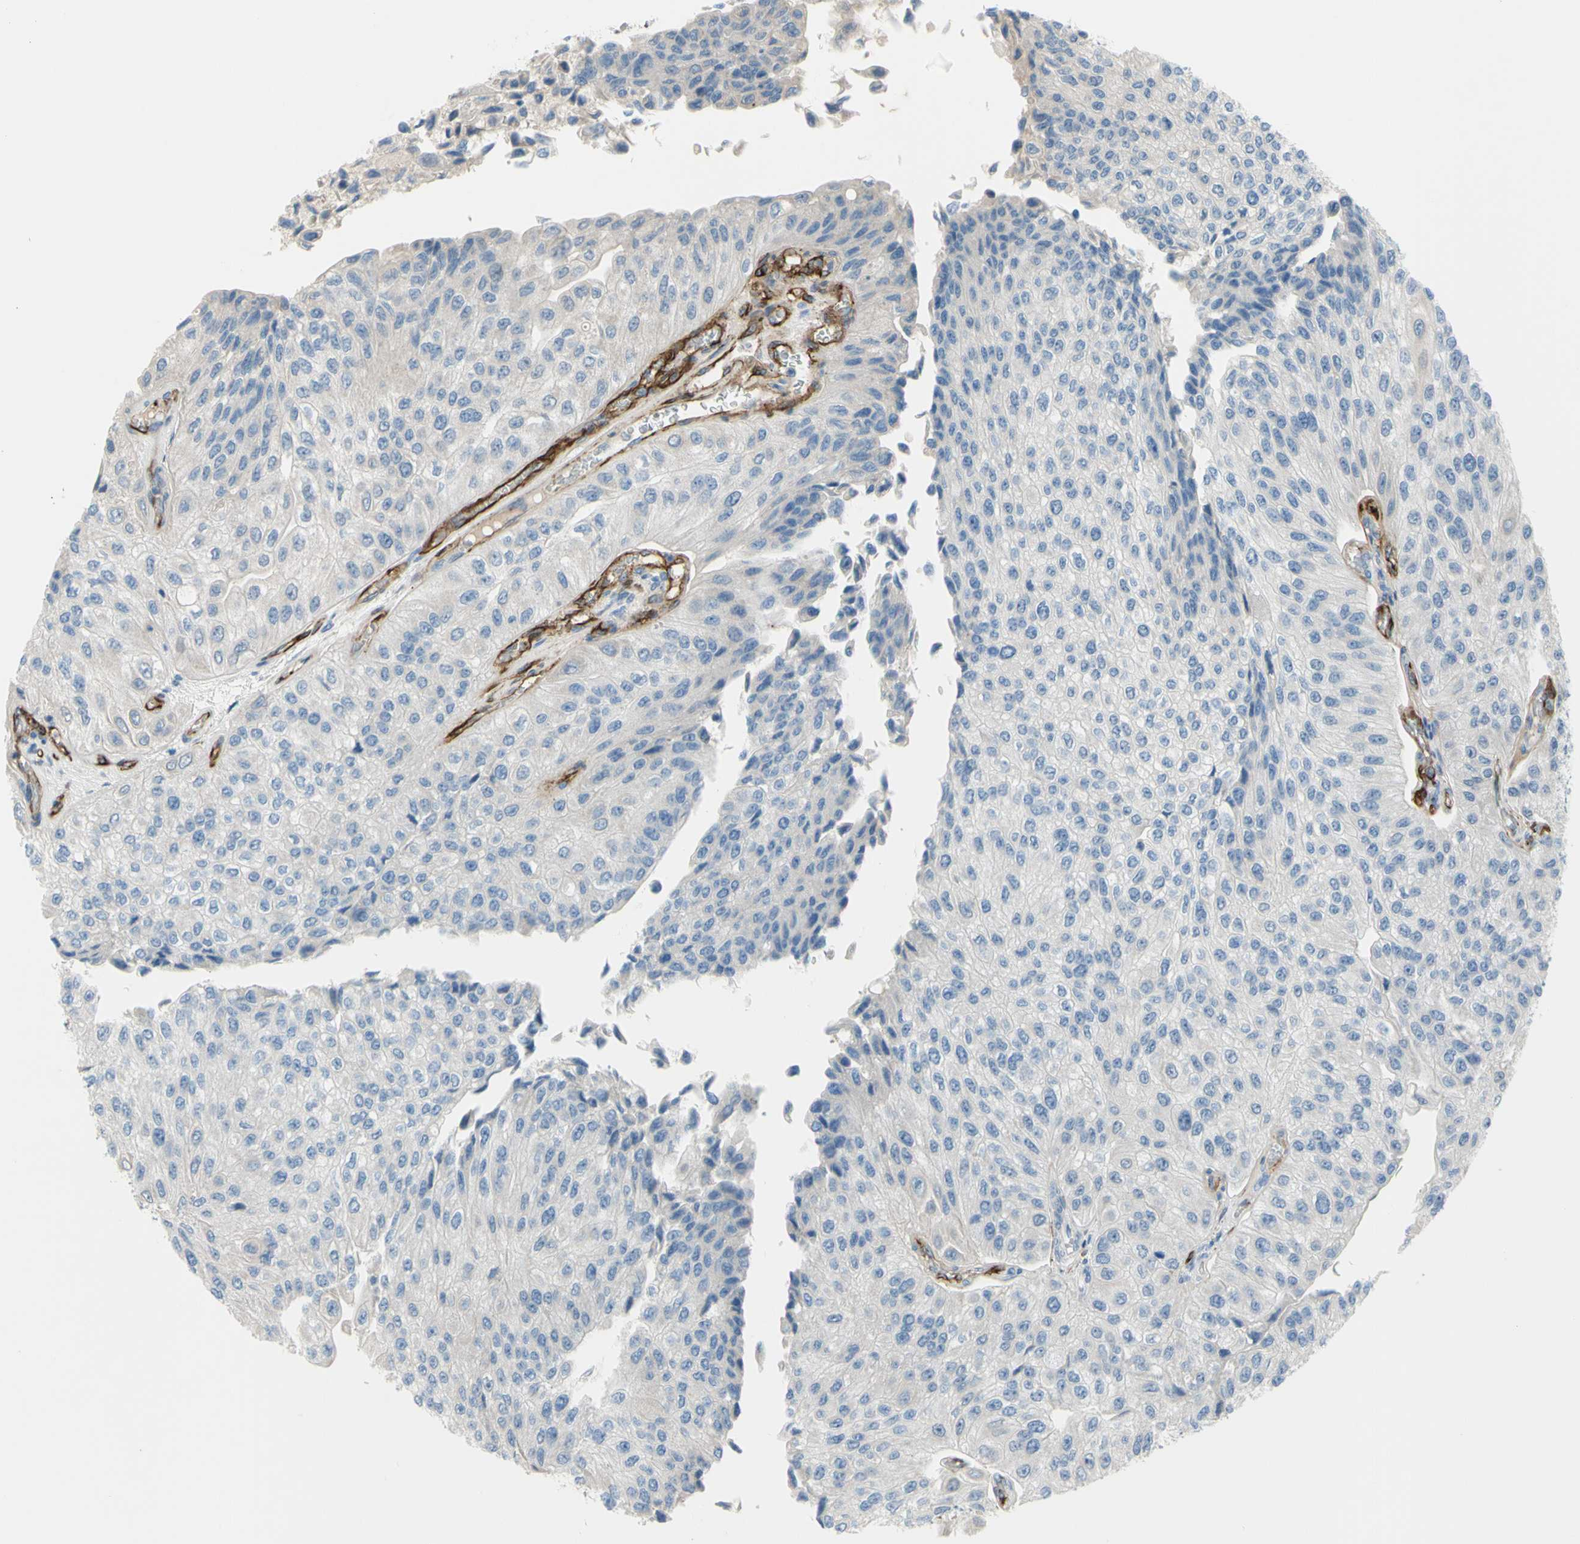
{"staining": {"intensity": "negative", "quantity": "none", "location": "none"}, "tissue": "urothelial cancer", "cell_type": "Tumor cells", "image_type": "cancer", "snomed": [{"axis": "morphology", "description": "Urothelial carcinoma, High grade"}, {"axis": "topography", "description": "Kidney"}, {"axis": "topography", "description": "Urinary bladder"}], "caption": "Immunohistochemistry (IHC) micrograph of neoplastic tissue: high-grade urothelial carcinoma stained with DAB exhibits no significant protein expression in tumor cells. The staining is performed using DAB (3,3'-diaminobenzidine) brown chromogen with nuclei counter-stained in using hematoxylin.", "gene": "PRRG2", "patient": {"sex": "male", "age": 77}}